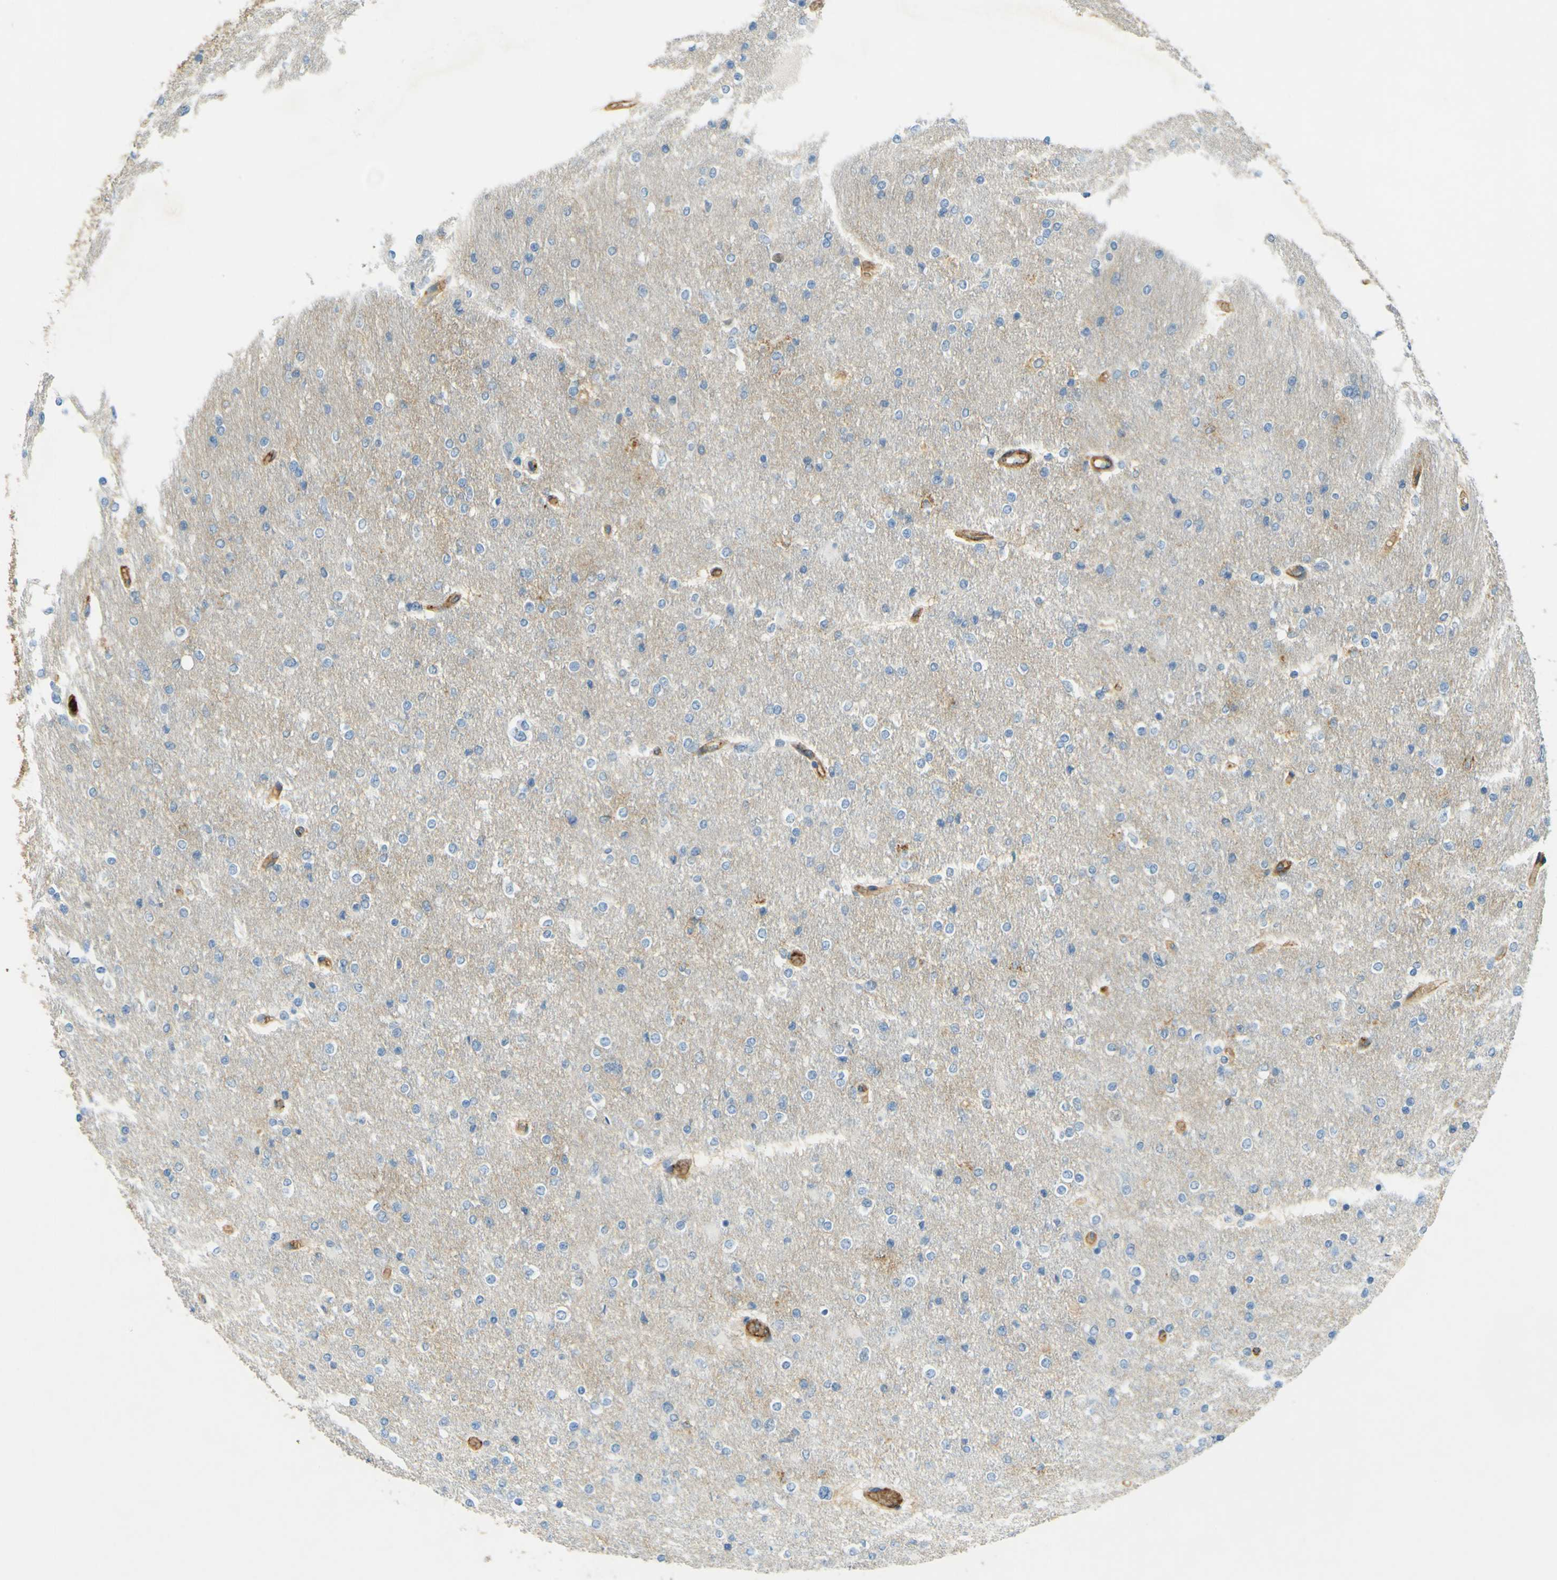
{"staining": {"intensity": "negative", "quantity": "none", "location": "none"}, "tissue": "glioma", "cell_type": "Tumor cells", "image_type": "cancer", "snomed": [{"axis": "morphology", "description": "Glioma, malignant, High grade"}, {"axis": "topography", "description": "Cerebral cortex"}], "caption": "This is a image of immunohistochemistry staining of glioma, which shows no expression in tumor cells.", "gene": "PLXDC1", "patient": {"sex": "female", "age": 36}}